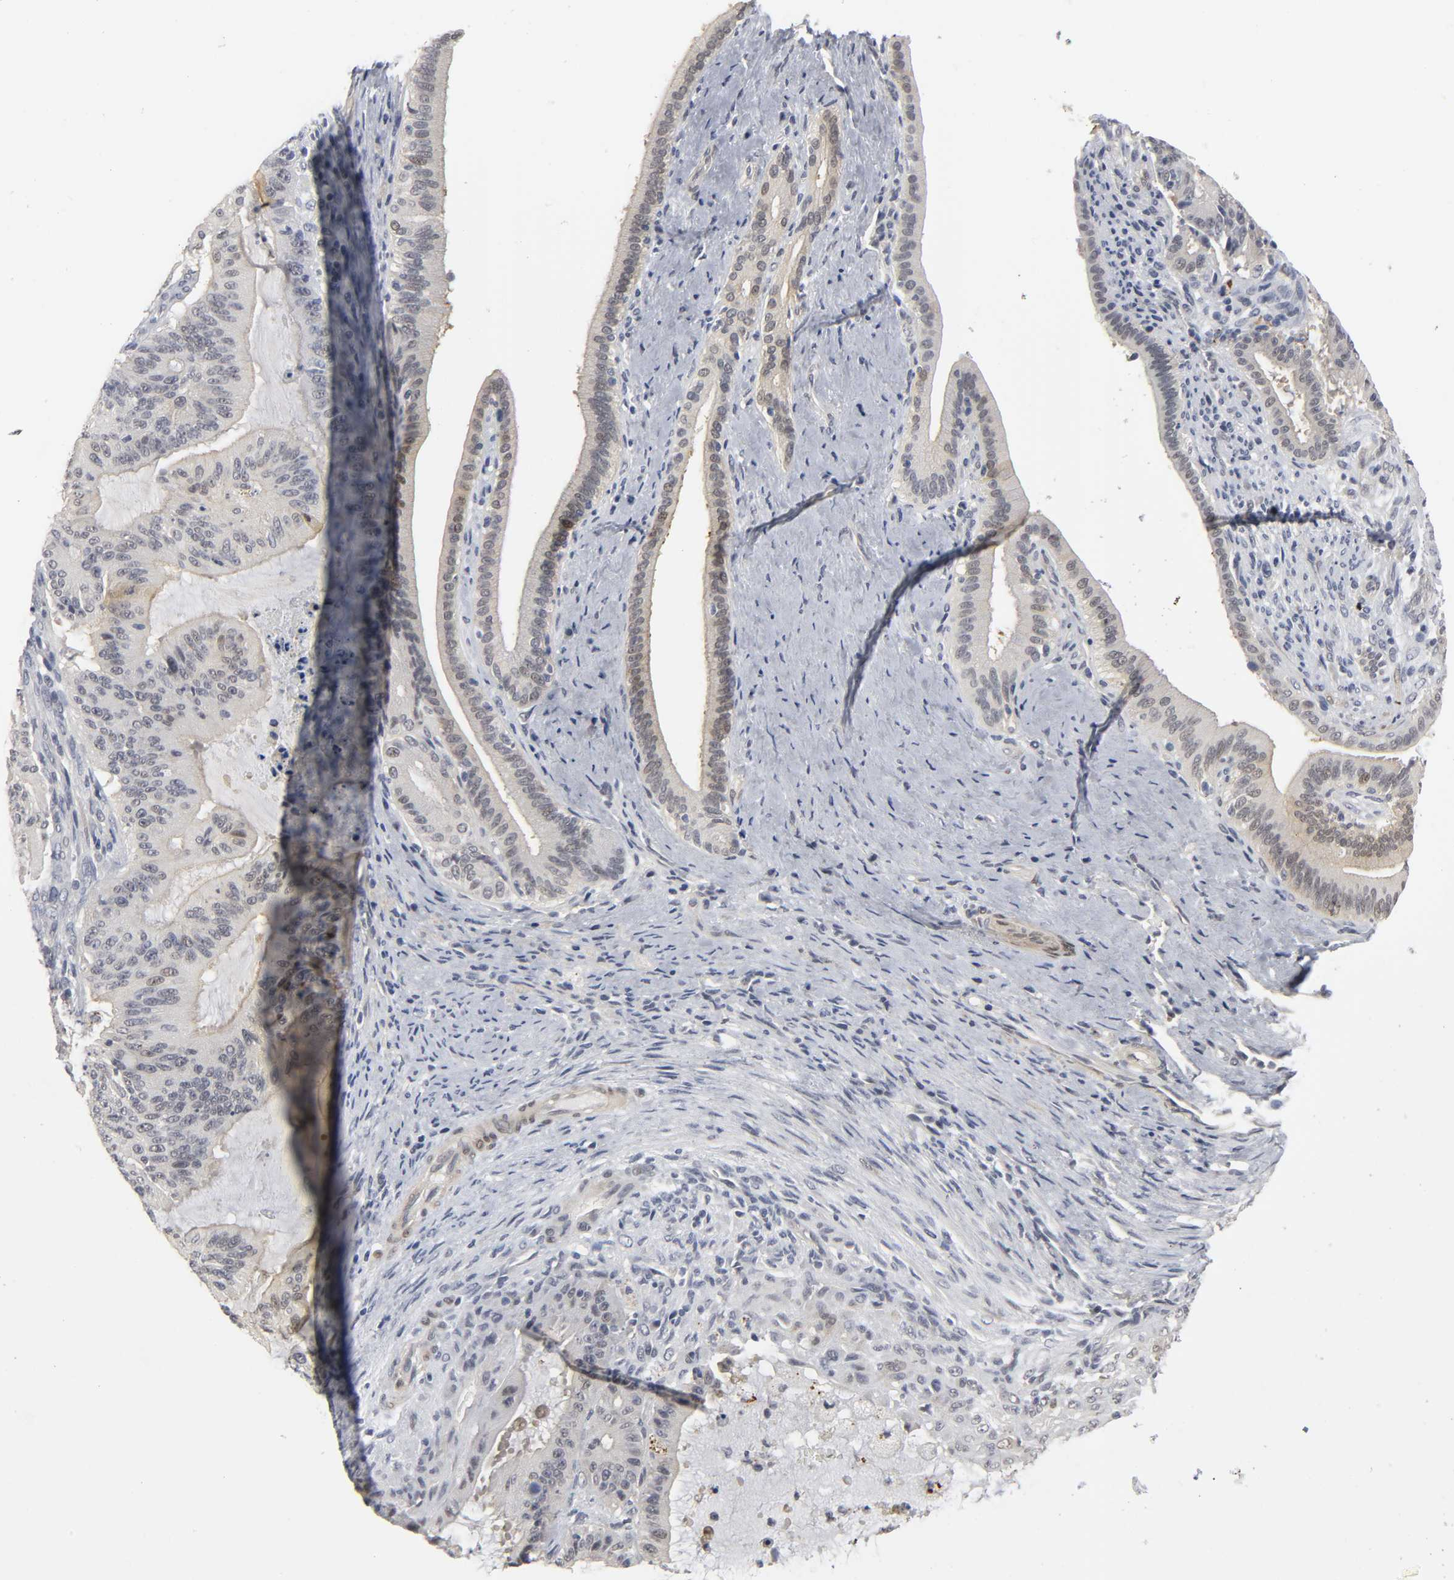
{"staining": {"intensity": "negative", "quantity": "none", "location": "none"}, "tissue": "liver cancer", "cell_type": "Tumor cells", "image_type": "cancer", "snomed": [{"axis": "morphology", "description": "Cholangiocarcinoma"}, {"axis": "topography", "description": "Liver"}], "caption": "Tumor cells show no significant protein expression in liver cholangiocarcinoma. (Immunohistochemistry, brightfield microscopy, high magnification).", "gene": "PDLIM3", "patient": {"sex": "female", "age": 73}}